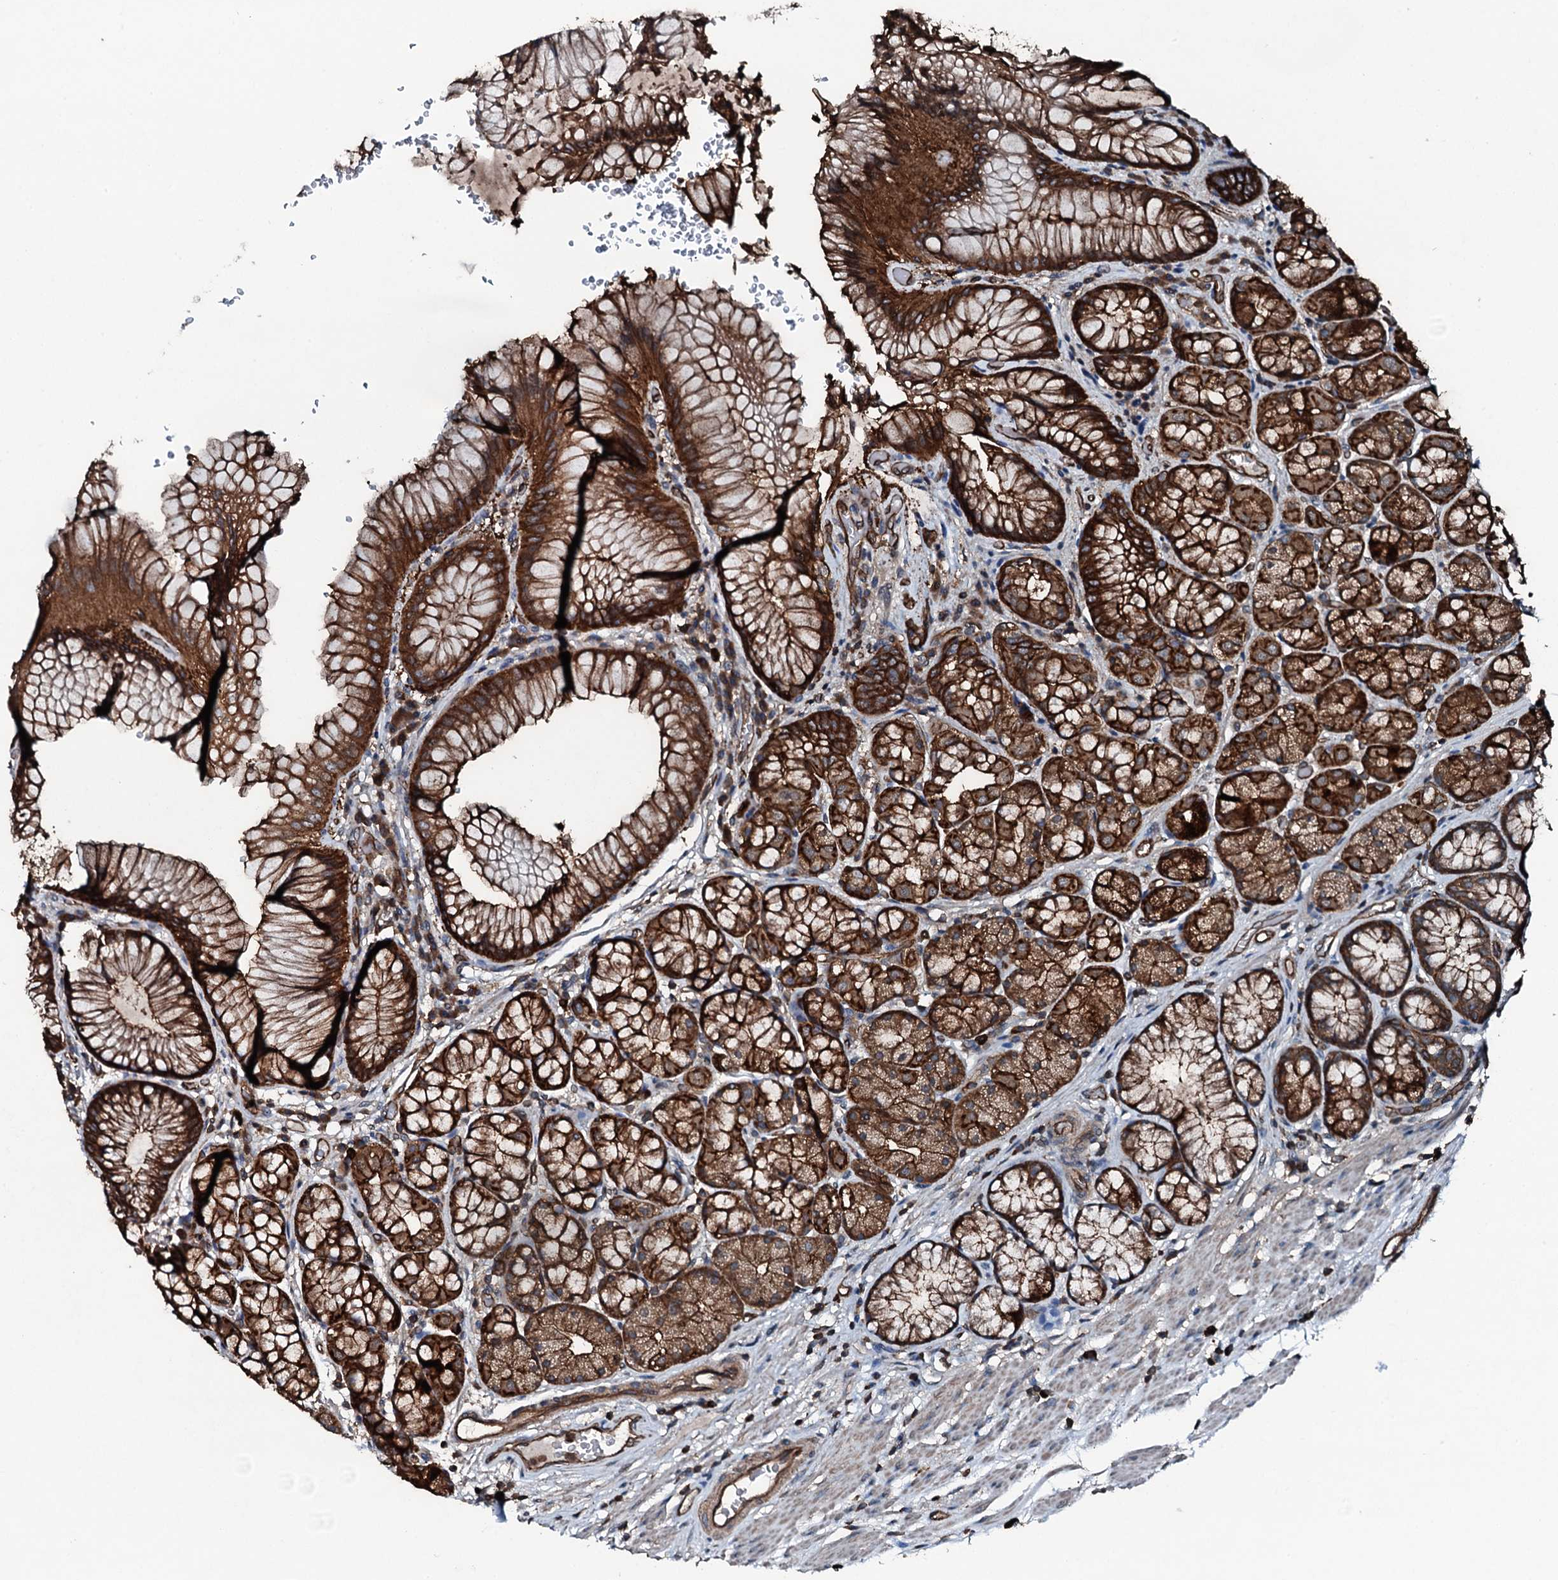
{"staining": {"intensity": "strong", "quantity": ">75%", "location": "cytoplasmic/membranous"}, "tissue": "stomach", "cell_type": "Glandular cells", "image_type": "normal", "snomed": [{"axis": "morphology", "description": "Normal tissue, NOS"}, {"axis": "topography", "description": "Stomach"}], "caption": "Protein staining of benign stomach displays strong cytoplasmic/membranous positivity in about >75% of glandular cells.", "gene": "SLC25A38", "patient": {"sex": "male", "age": 63}}